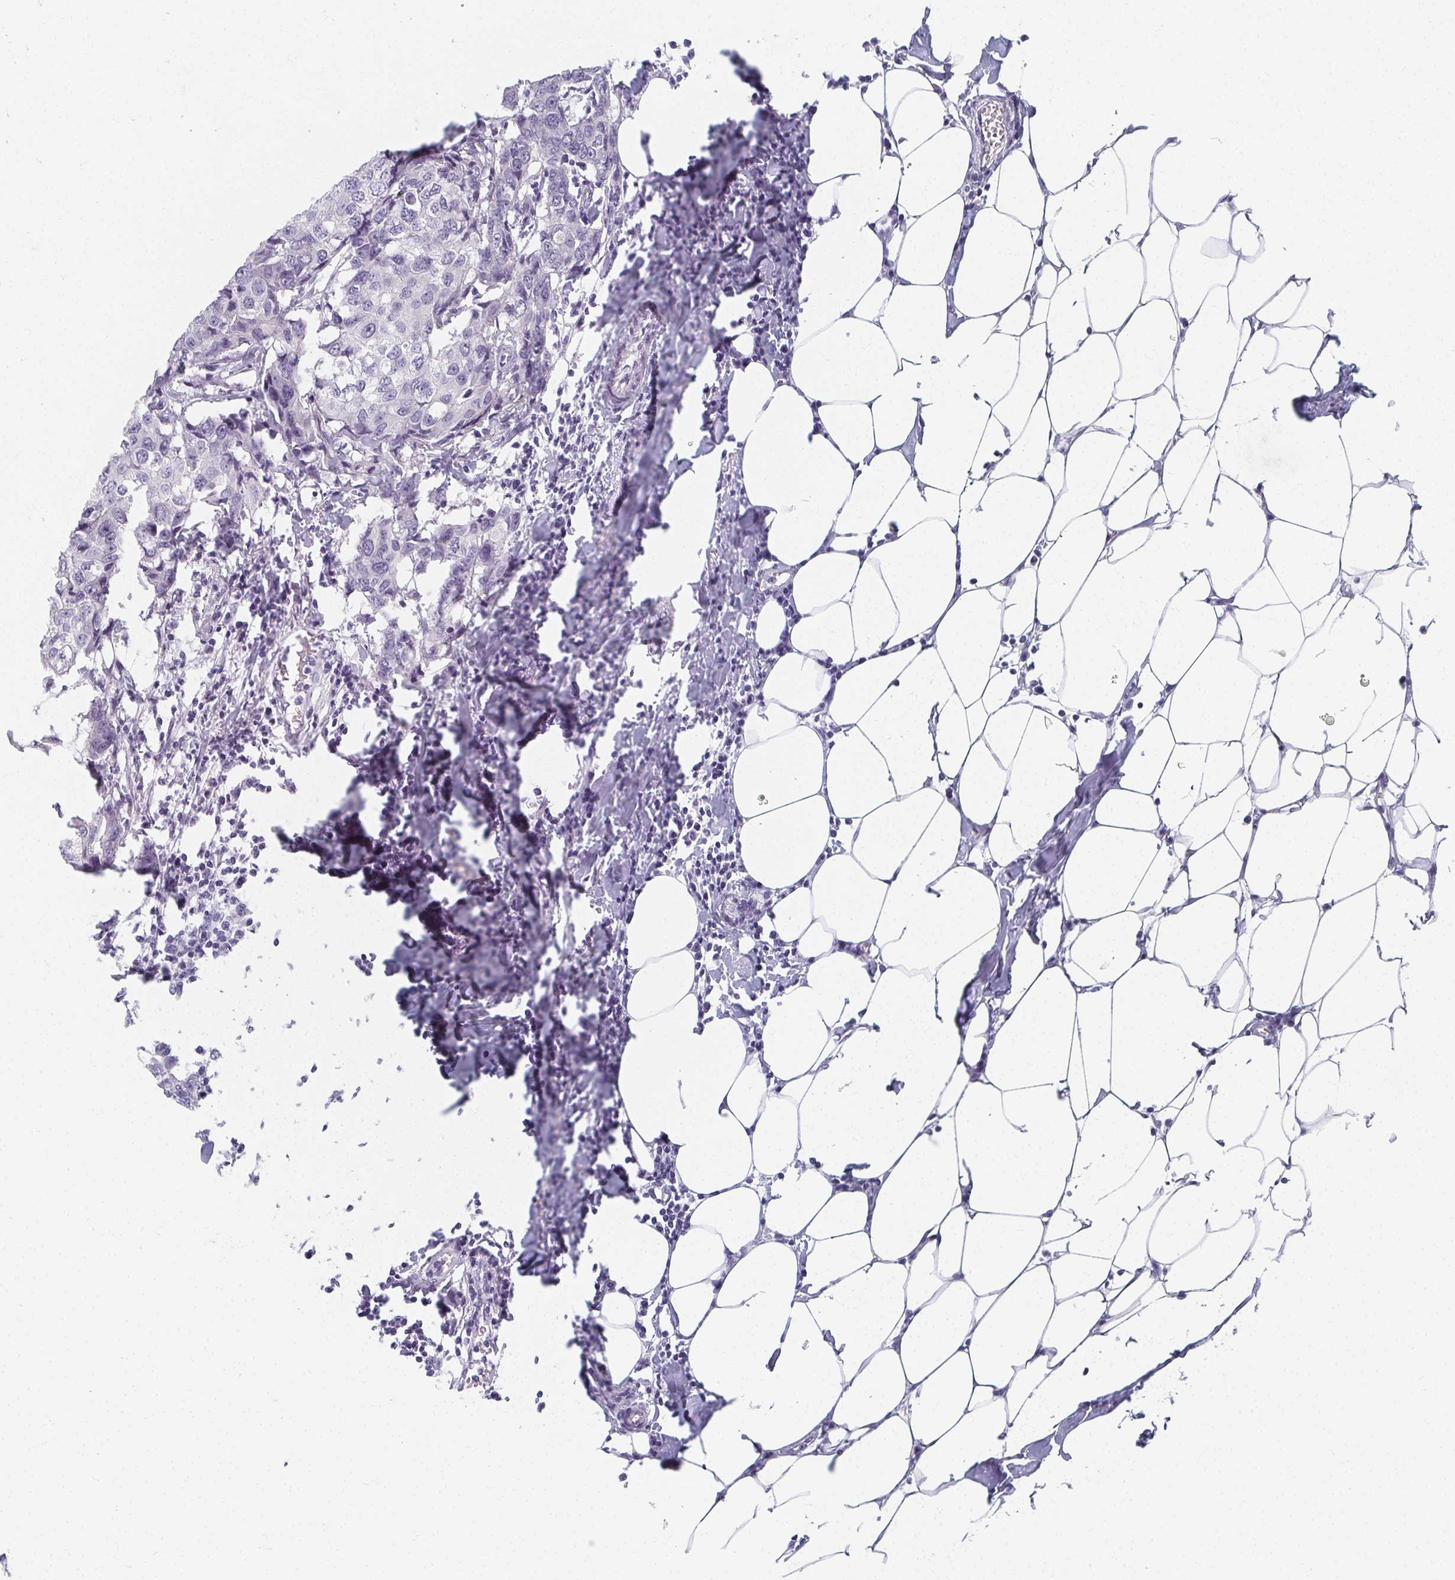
{"staining": {"intensity": "negative", "quantity": "none", "location": "none"}, "tissue": "breast cancer", "cell_type": "Tumor cells", "image_type": "cancer", "snomed": [{"axis": "morphology", "description": "Duct carcinoma"}, {"axis": "topography", "description": "Breast"}], "caption": "Breast infiltrating ductal carcinoma was stained to show a protein in brown. There is no significant expression in tumor cells.", "gene": "CAMKV", "patient": {"sex": "female", "age": 27}}